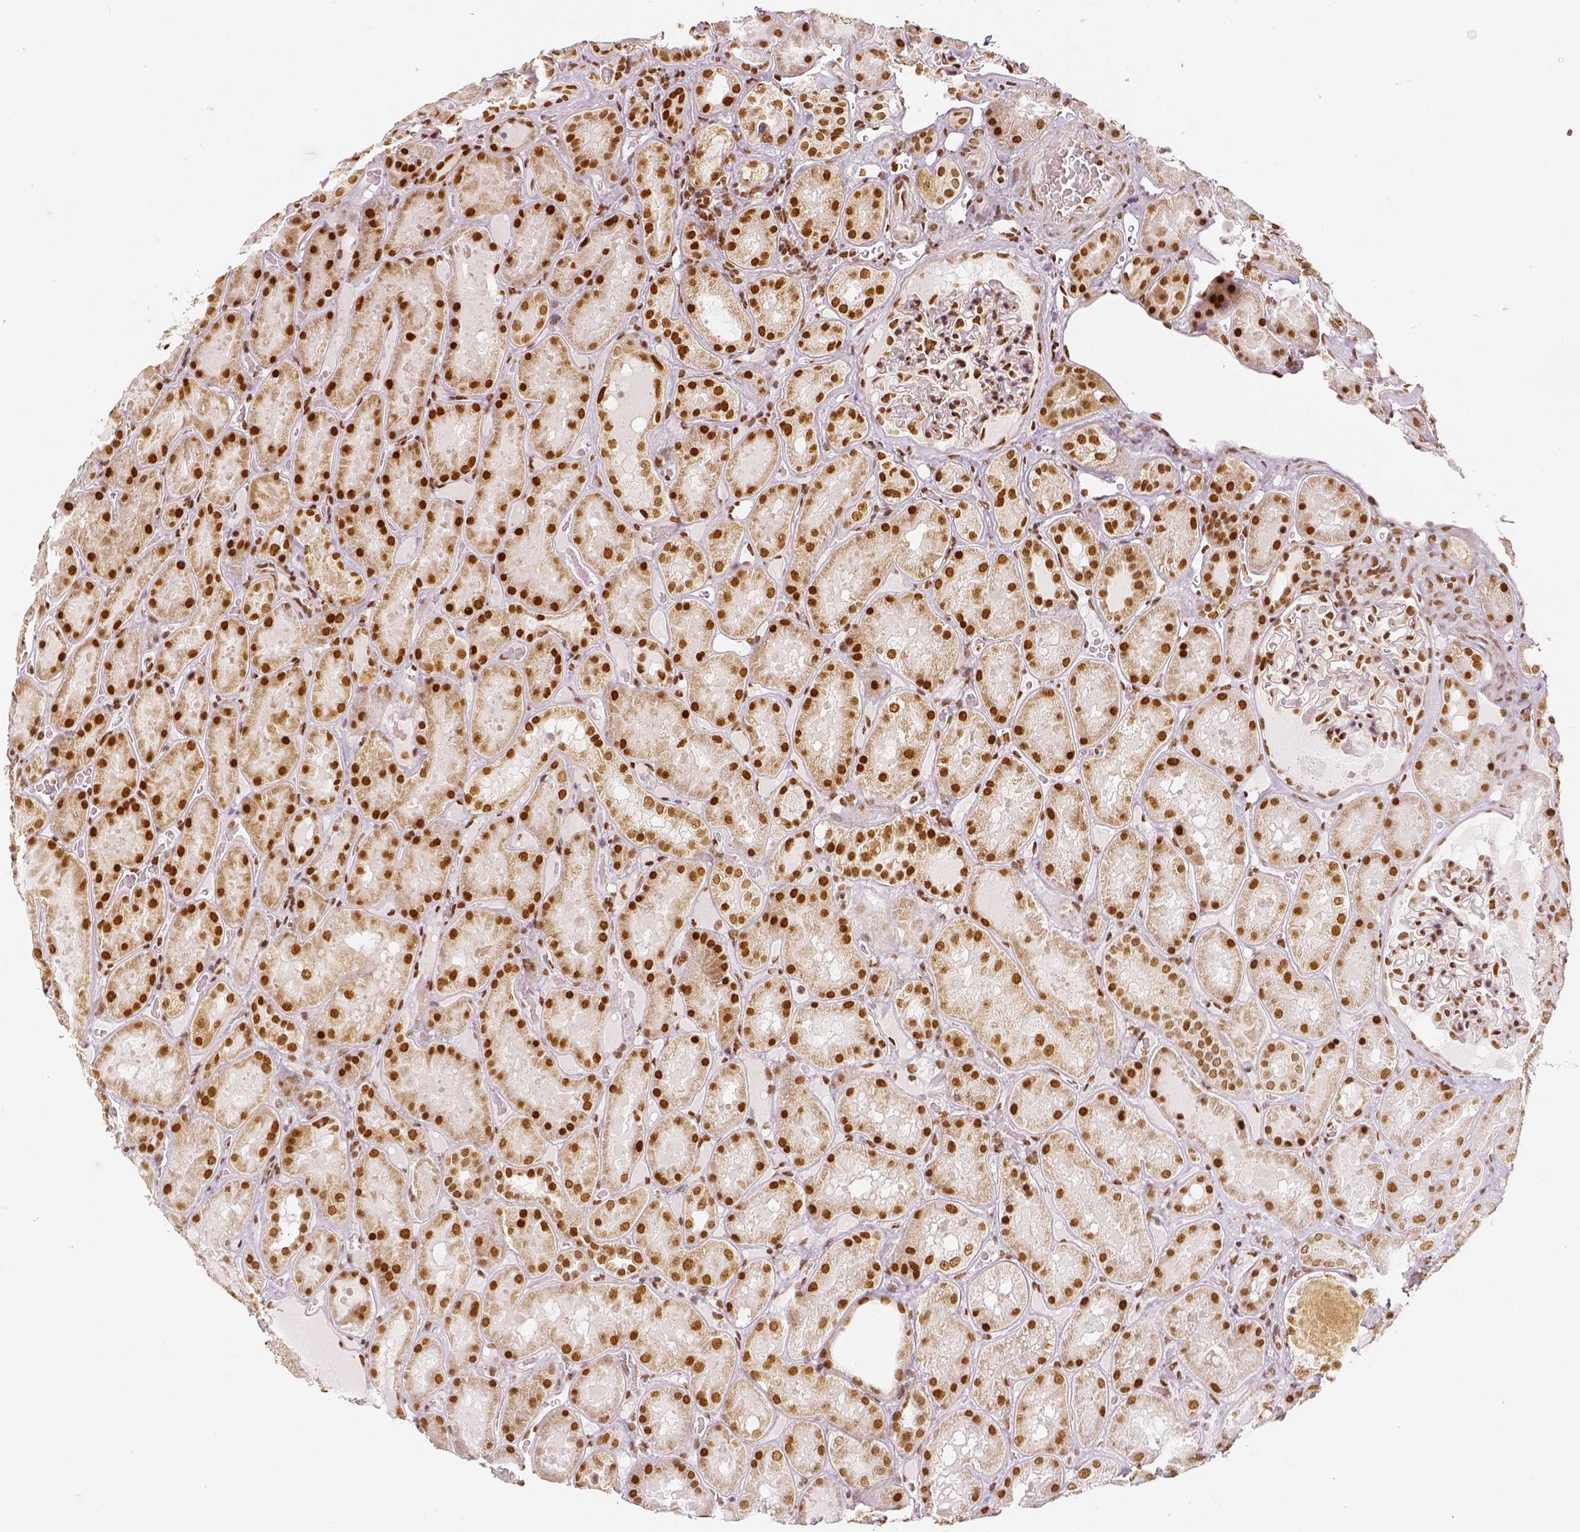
{"staining": {"intensity": "strong", "quantity": ">75%", "location": "nuclear"}, "tissue": "kidney", "cell_type": "Cells in glomeruli", "image_type": "normal", "snomed": [{"axis": "morphology", "description": "Normal tissue, NOS"}, {"axis": "topography", "description": "Kidney"}], "caption": "Brown immunohistochemical staining in unremarkable human kidney shows strong nuclear expression in approximately >75% of cells in glomeruli.", "gene": "KDM5B", "patient": {"sex": "male", "age": 73}}